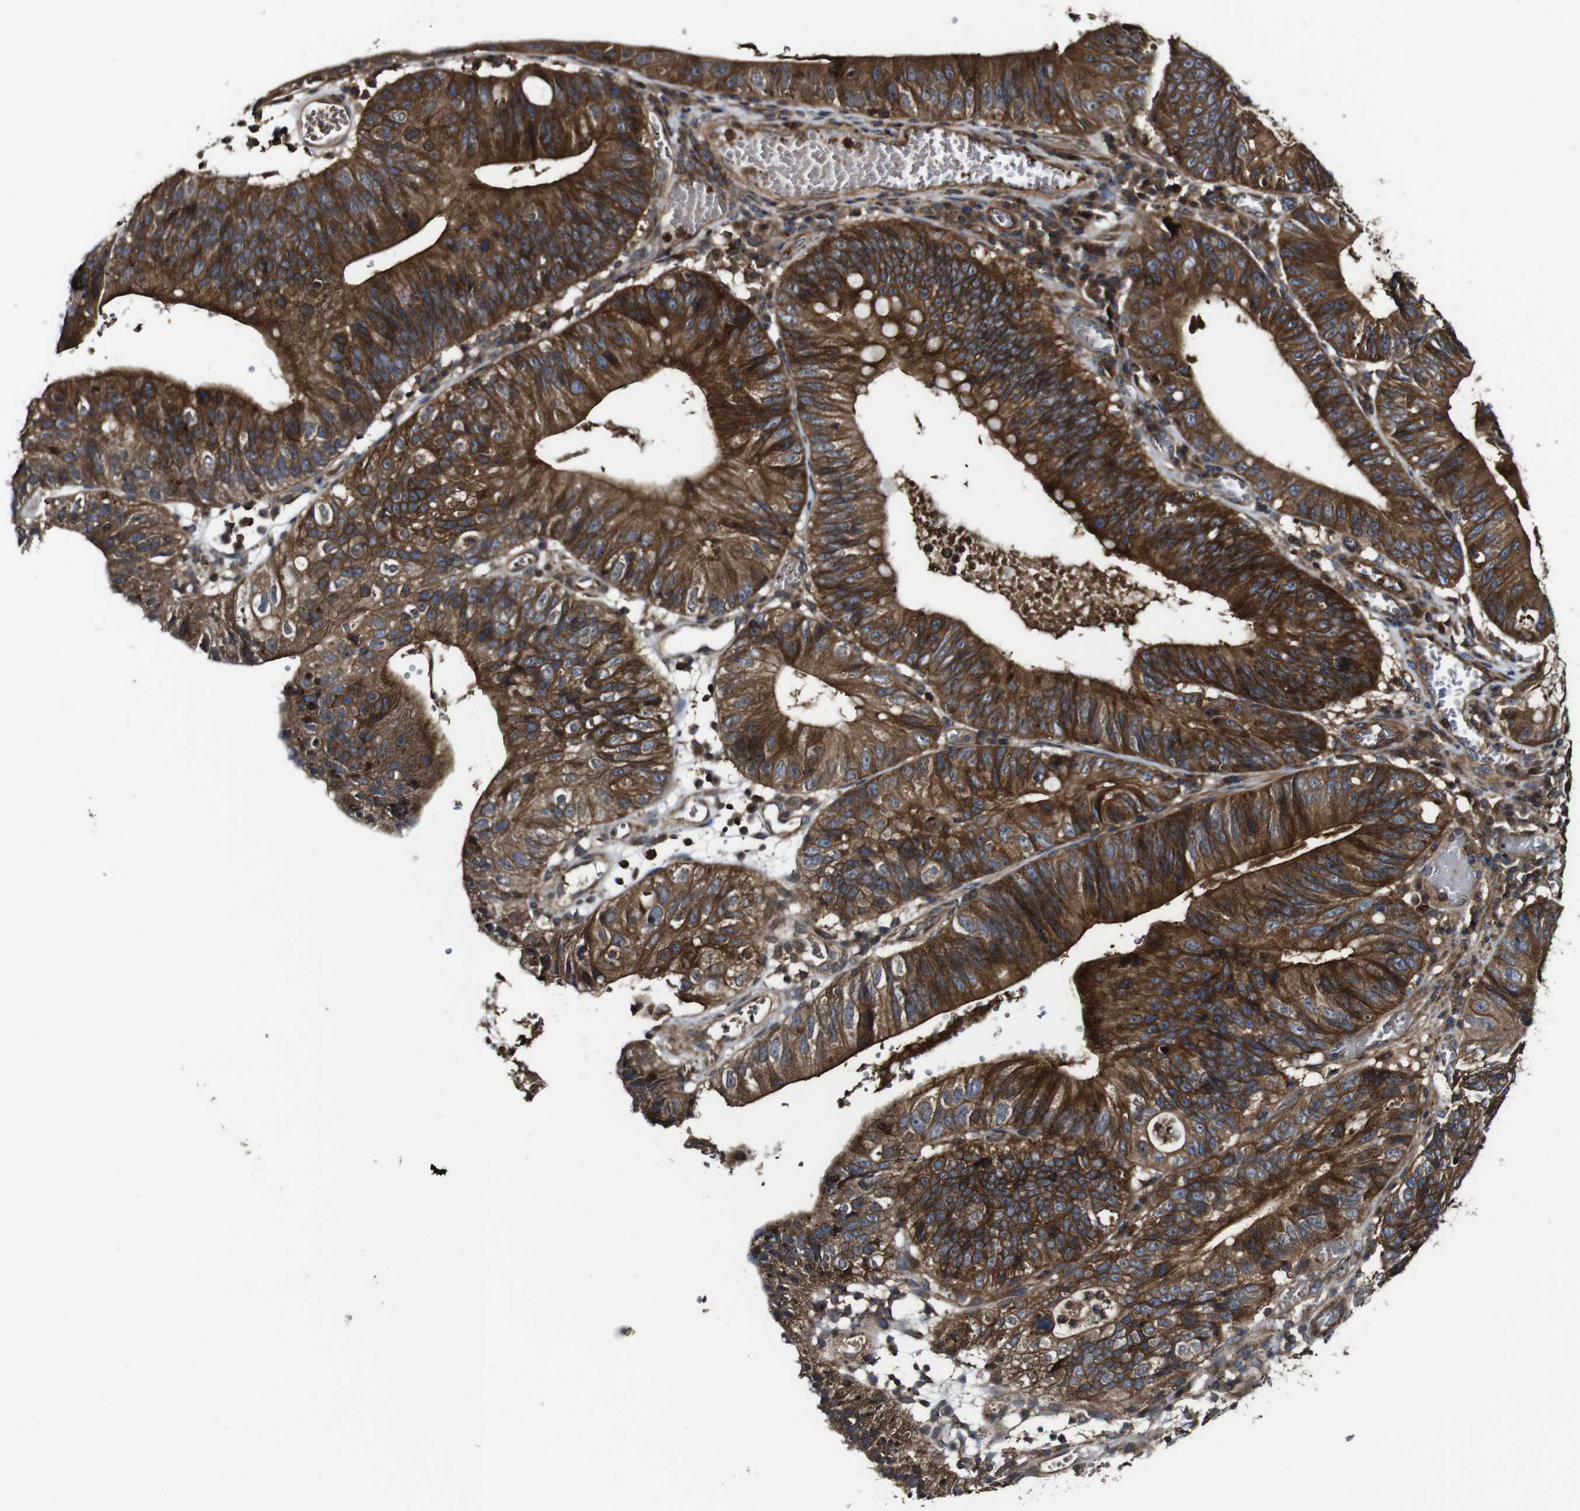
{"staining": {"intensity": "strong", "quantity": ">75%", "location": "cytoplasmic/membranous"}, "tissue": "stomach cancer", "cell_type": "Tumor cells", "image_type": "cancer", "snomed": [{"axis": "morphology", "description": "Adenocarcinoma, NOS"}, {"axis": "topography", "description": "Stomach"}], "caption": "This is an image of immunohistochemistry staining of stomach cancer (adenocarcinoma), which shows strong positivity in the cytoplasmic/membranous of tumor cells.", "gene": "TNIK", "patient": {"sex": "male", "age": 59}}